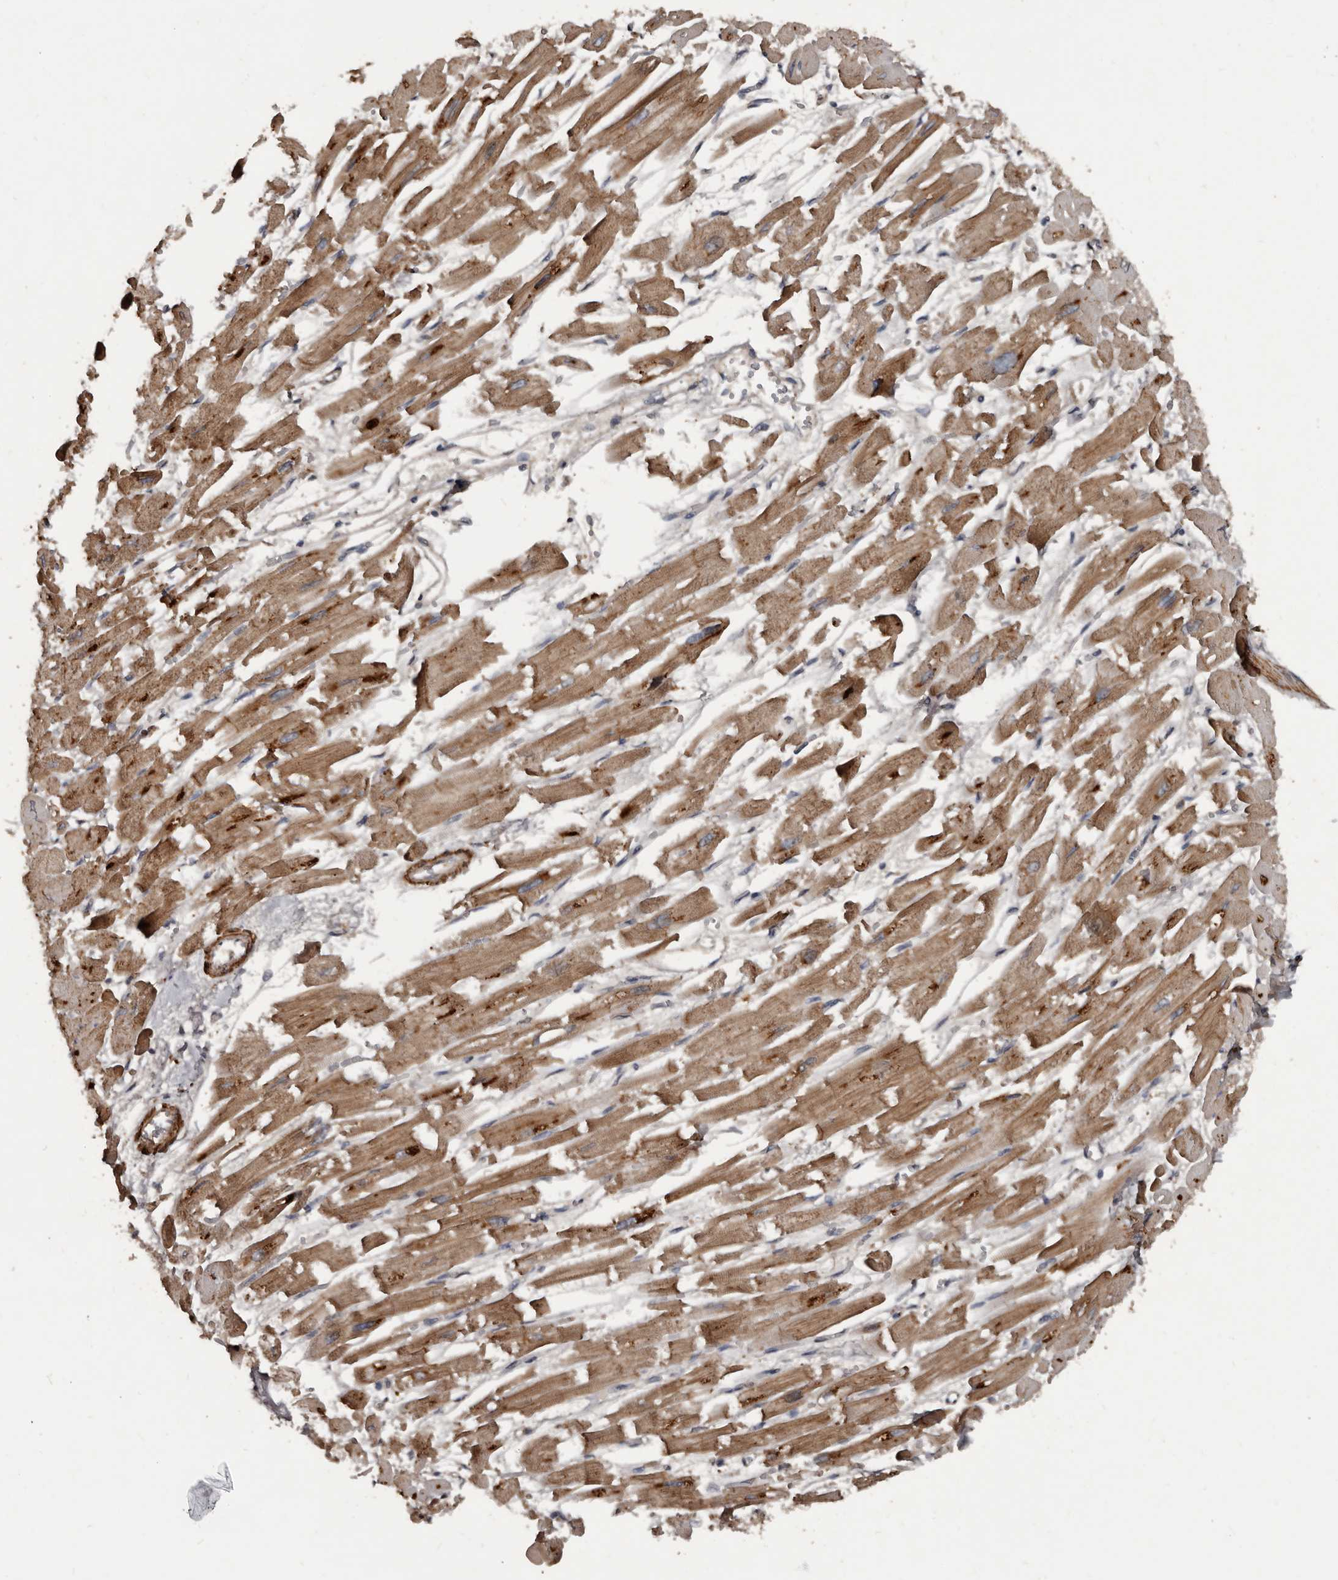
{"staining": {"intensity": "moderate", "quantity": "25%-75%", "location": "cytoplasmic/membranous"}, "tissue": "heart muscle", "cell_type": "Cardiomyocytes", "image_type": "normal", "snomed": [{"axis": "morphology", "description": "Normal tissue, NOS"}, {"axis": "topography", "description": "Heart"}], "caption": "Moderate cytoplasmic/membranous expression is identified in approximately 25%-75% of cardiomyocytes in normal heart muscle.", "gene": "GREB1", "patient": {"sex": "male", "age": 54}}